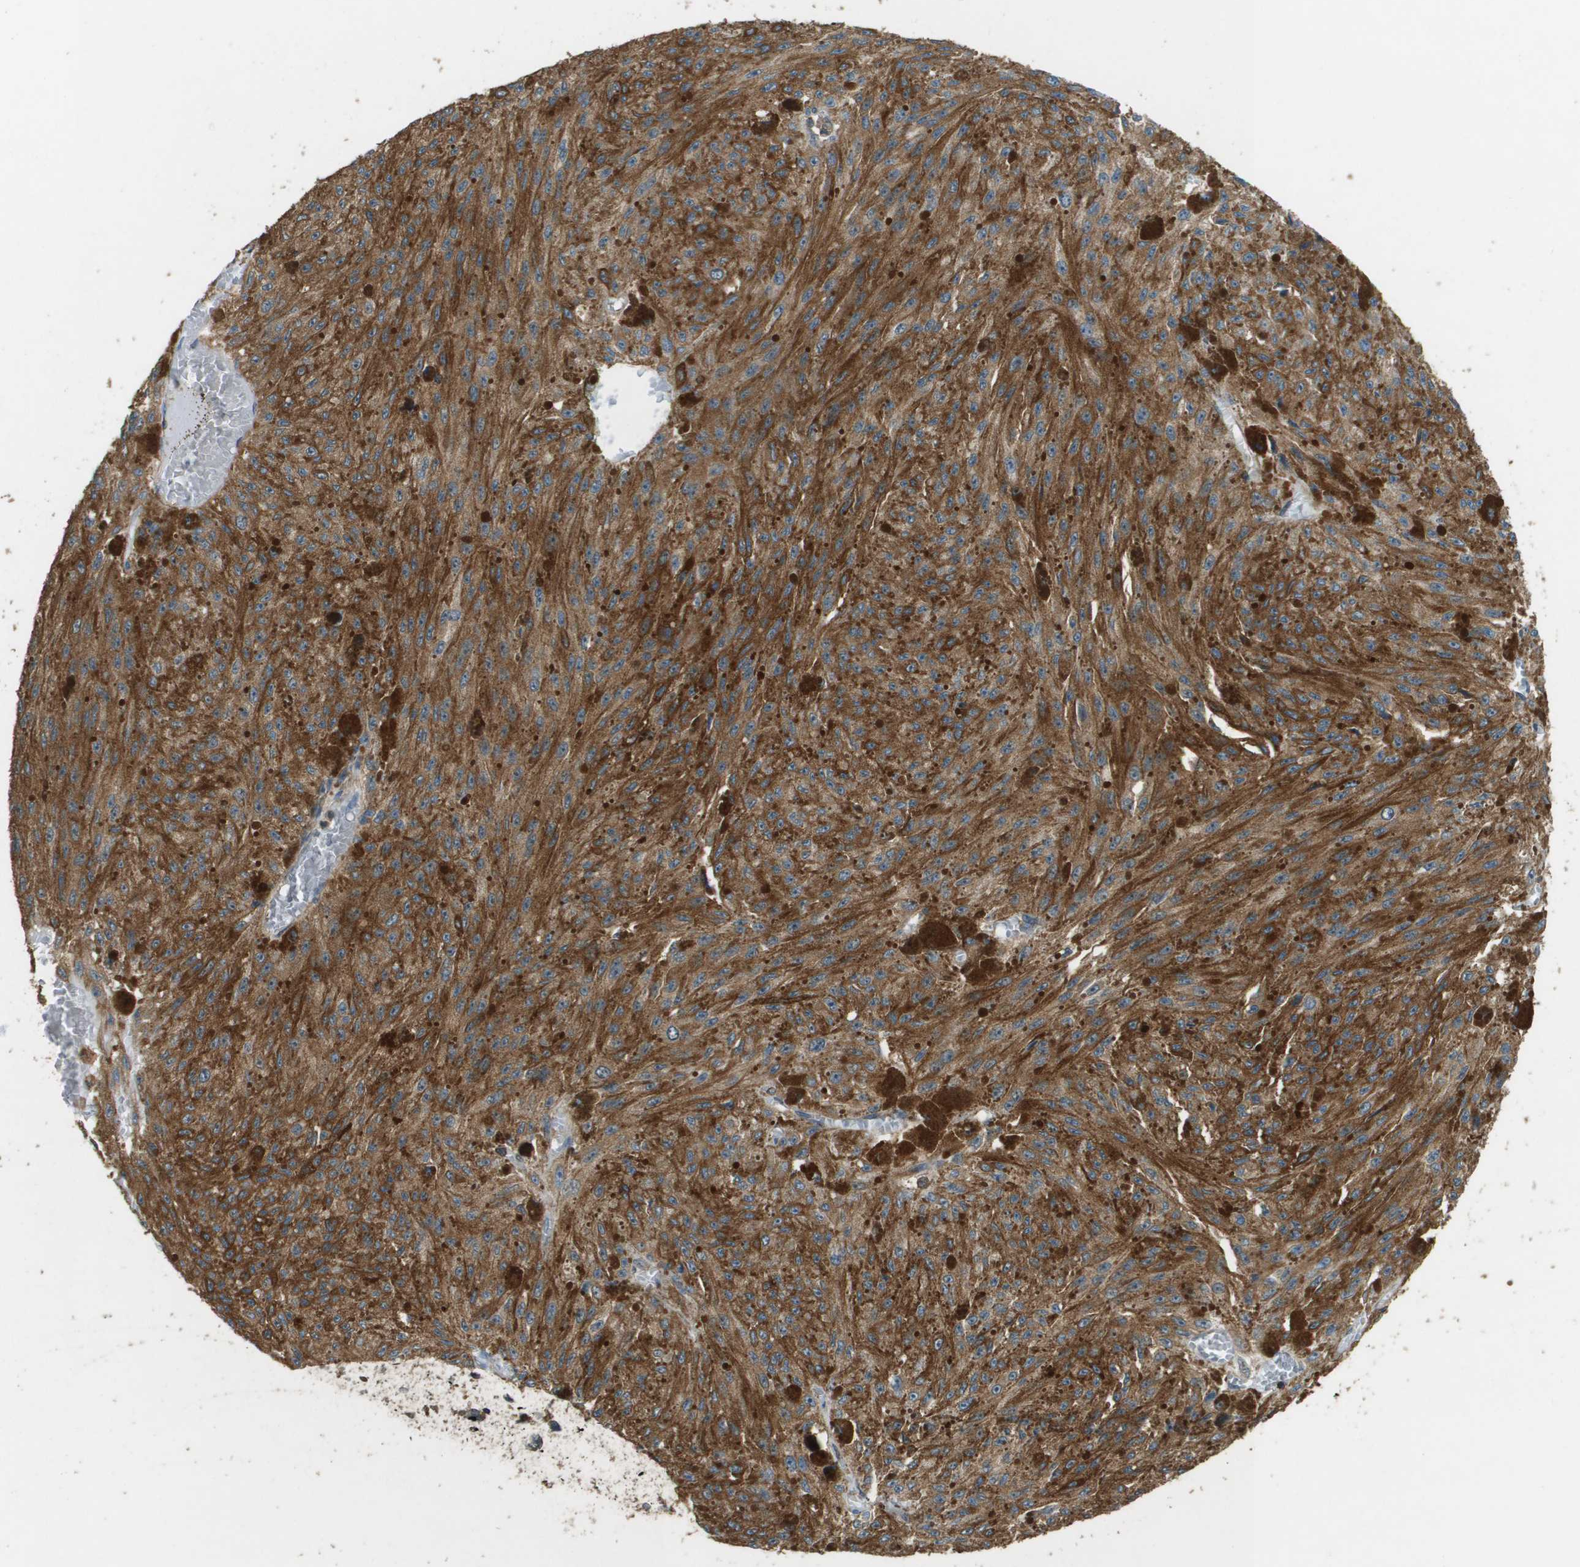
{"staining": {"intensity": "moderate", "quantity": ">75%", "location": "cytoplasmic/membranous"}, "tissue": "melanoma", "cell_type": "Tumor cells", "image_type": "cancer", "snomed": [{"axis": "morphology", "description": "Malignant melanoma, NOS"}, {"axis": "topography", "description": "Other"}], "caption": "Human malignant melanoma stained with a brown dye exhibits moderate cytoplasmic/membranous positive staining in approximately >75% of tumor cells.", "gene": "MS4A7", "patient": {"sex": "male", "age": 79}}